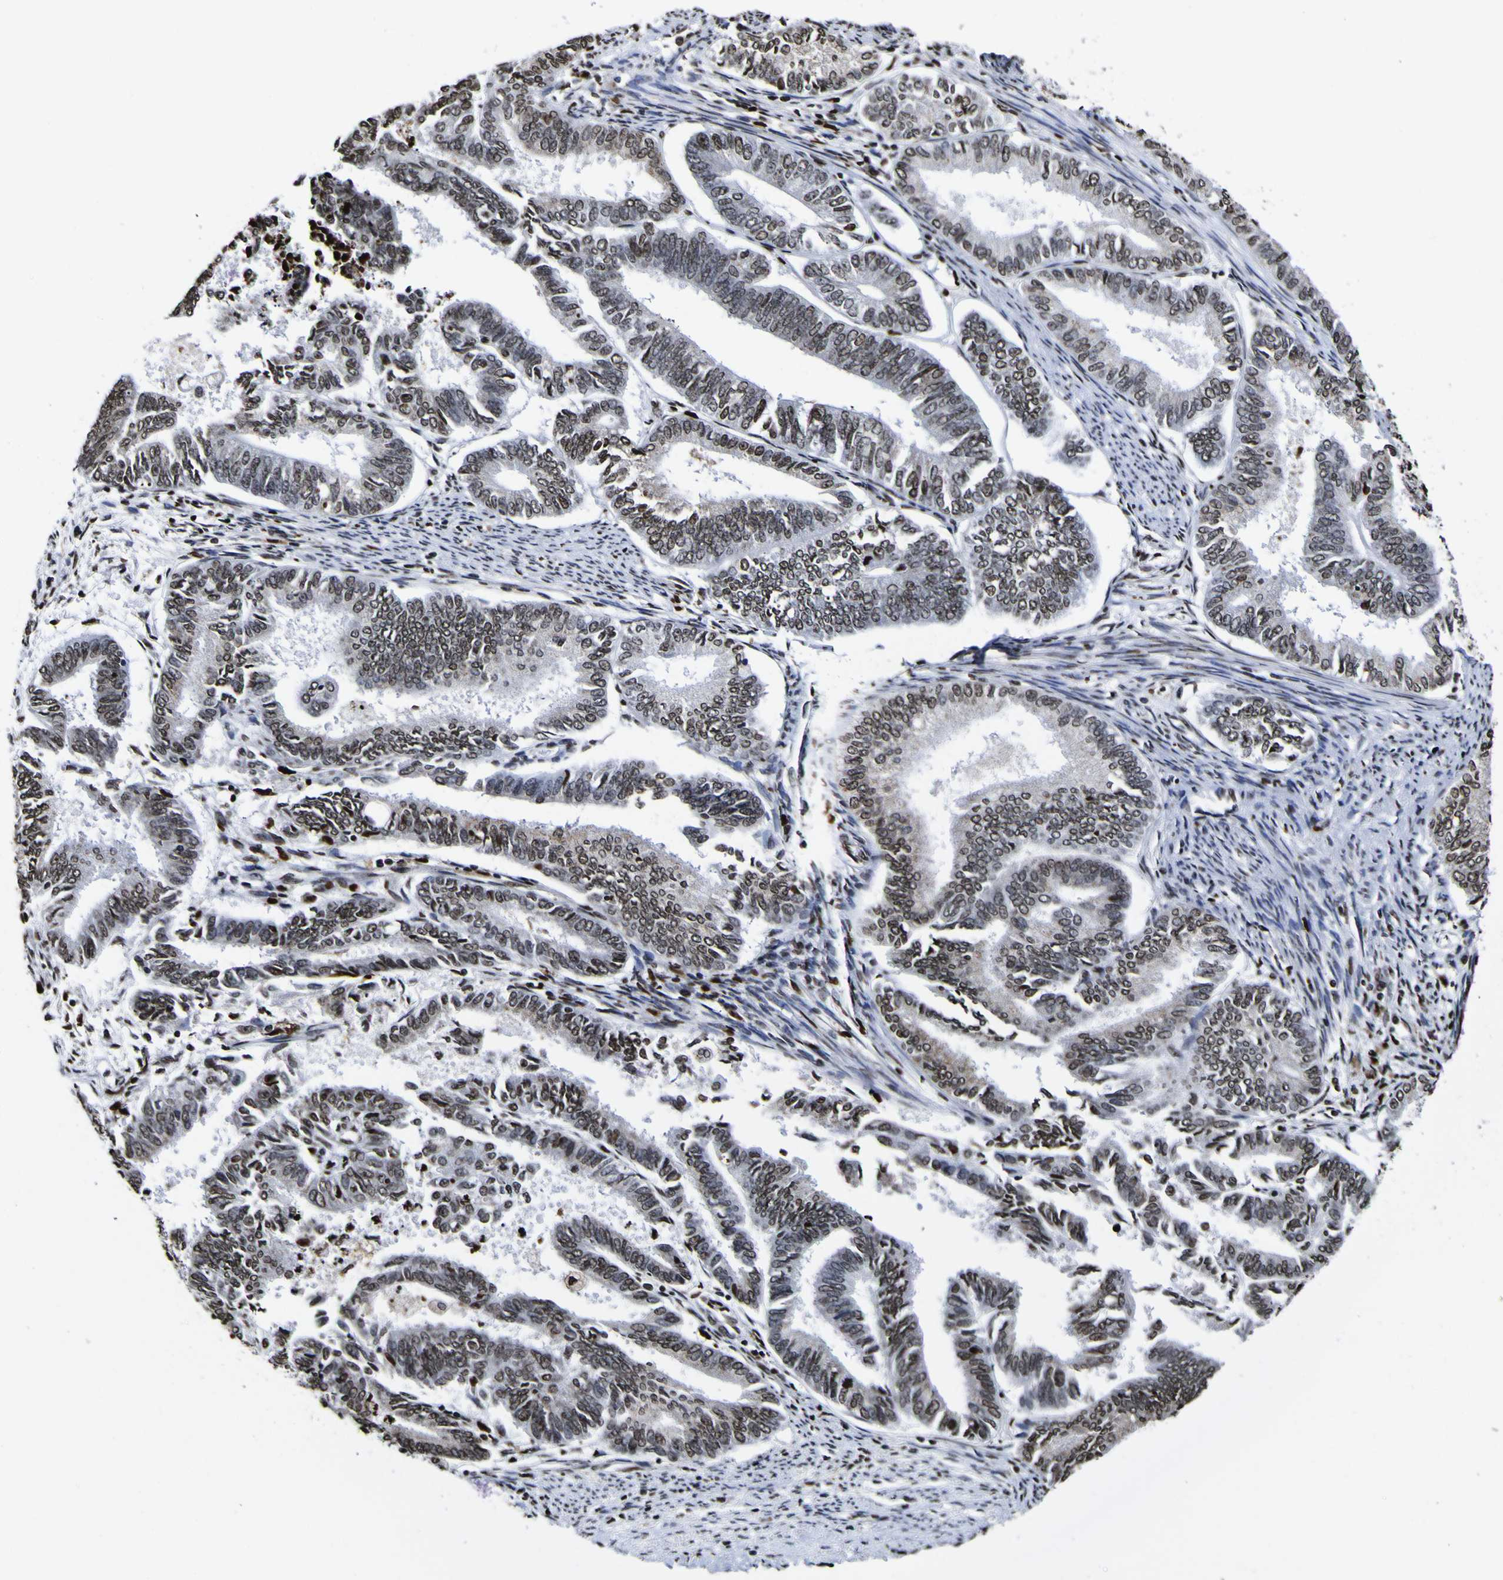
{"staining": {"intensity": "moderate", "quantity": "25%-75%", "location": "nuclear"}, "tissue": "endometrial cancer", "cell_type": "Tumor cells", "image_type": "cancer", "snomed": [{"axis": "morphology", "description": "Adenocarcinoma, NOS"}, {"axis": "topography", "description": "Endometrium"}], "caption": "Endometrial cancer (adenocarcinoma) stained for a protein shows moderate nuclear positivity in tumor cells.", "gene": "PIAS1", "patient": {"sex": "female", "age": 86}}